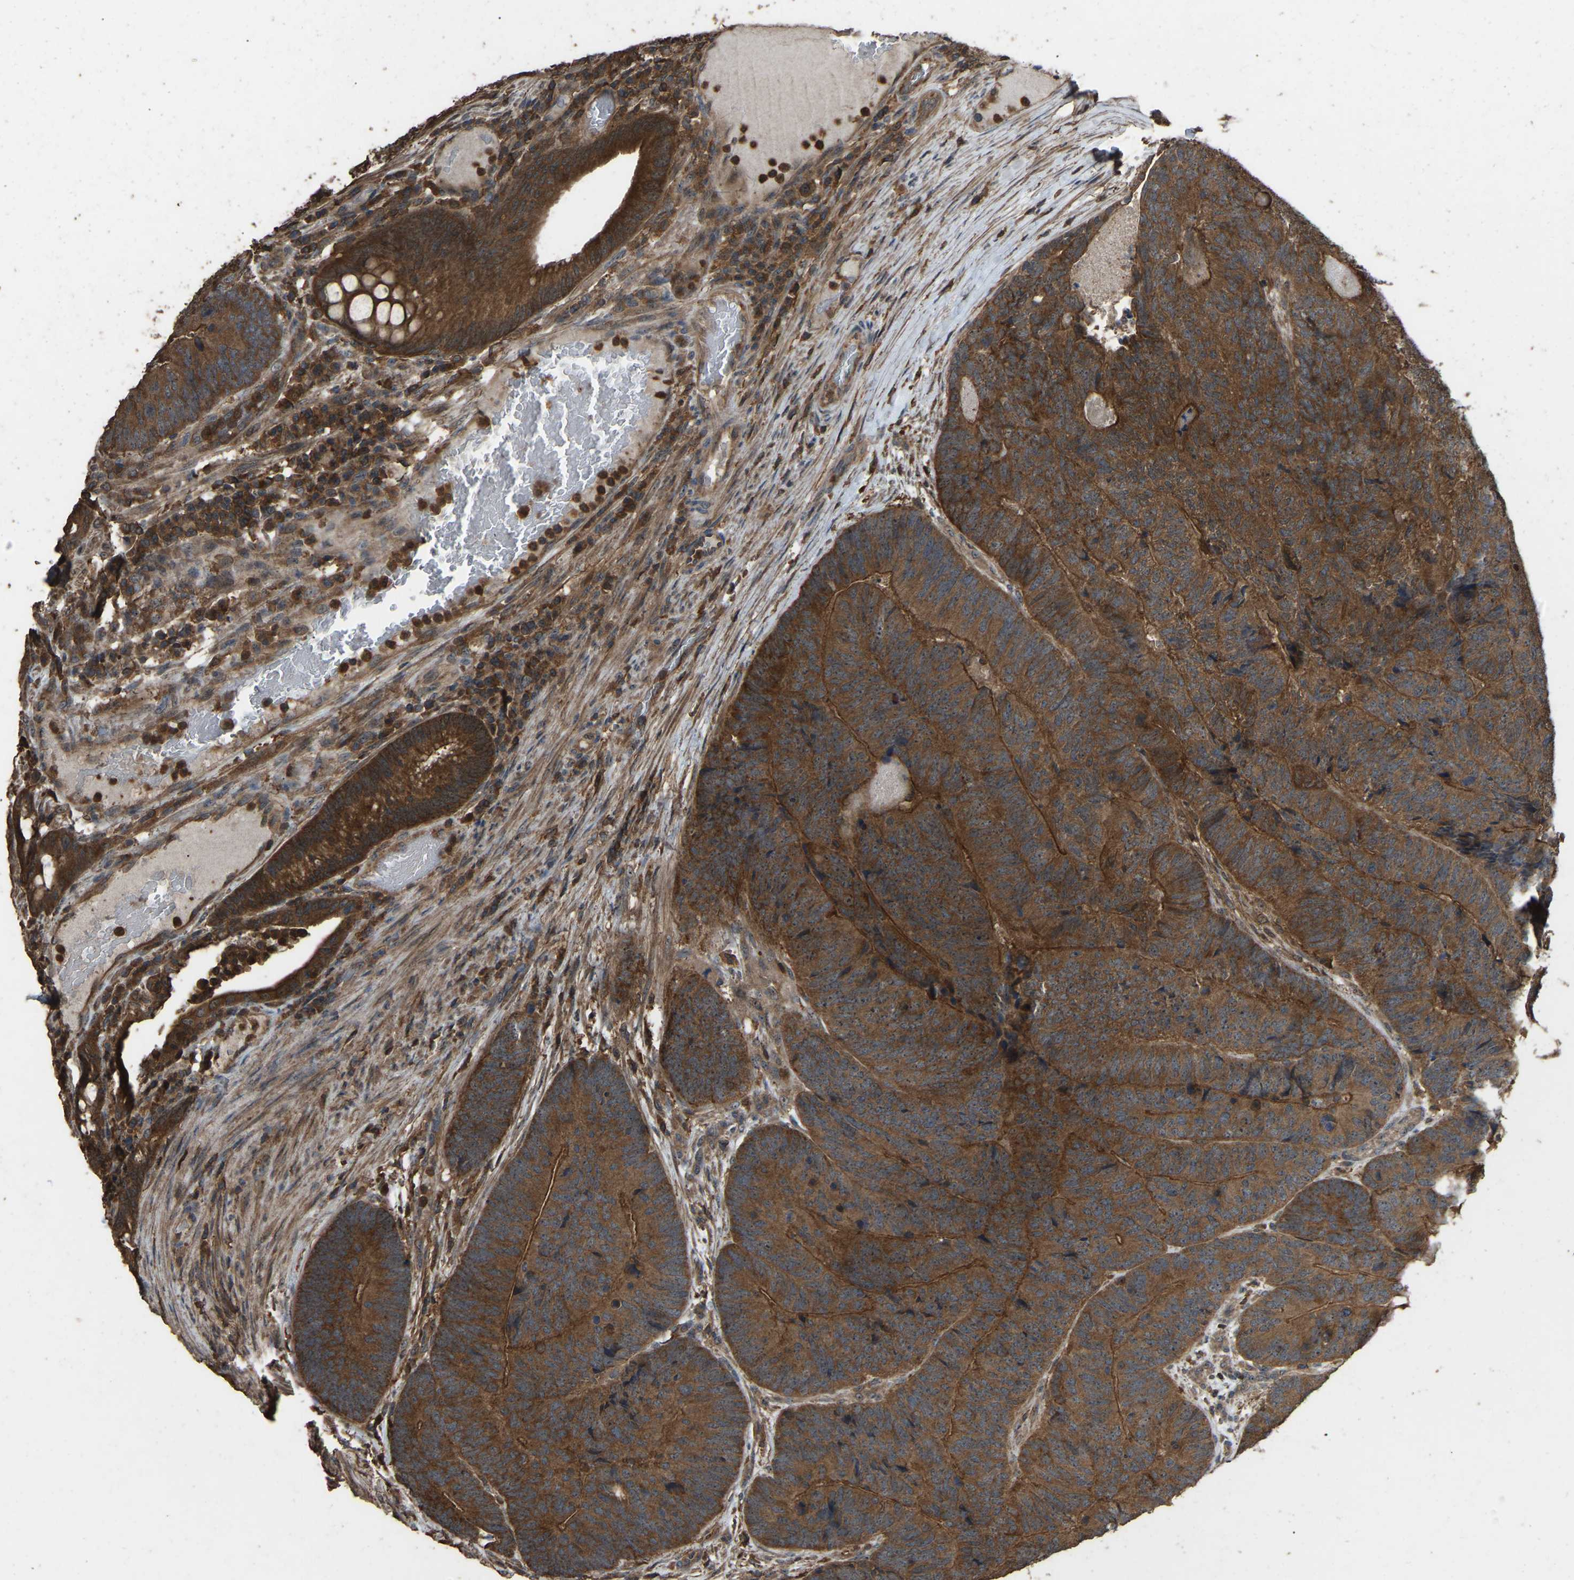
{"staining": {"intensity": "moderate", "quantity": ">75%", "location": "cytoplasmic/membranous"}, "tissue": "colorectal cancer", "cell_type": "Tumor cells", "image_type": "cancer", "snomed": [{"axis": "morphology", "description": "Adenocarcinoma, NOS"}, {"axis": "topography", "description": "Colon"}], "caption": "Brown immunohistochemical staining in colorectal cancer shows moderate cytoplasmic/membranous expression in about >75% of tumor cells. (DAB (3,3'-diaminobenzidine) IHC with brightfield microscopy, high magnification).", "gene": "FHIT", "patient": {"sex": "female", "age": 67}}